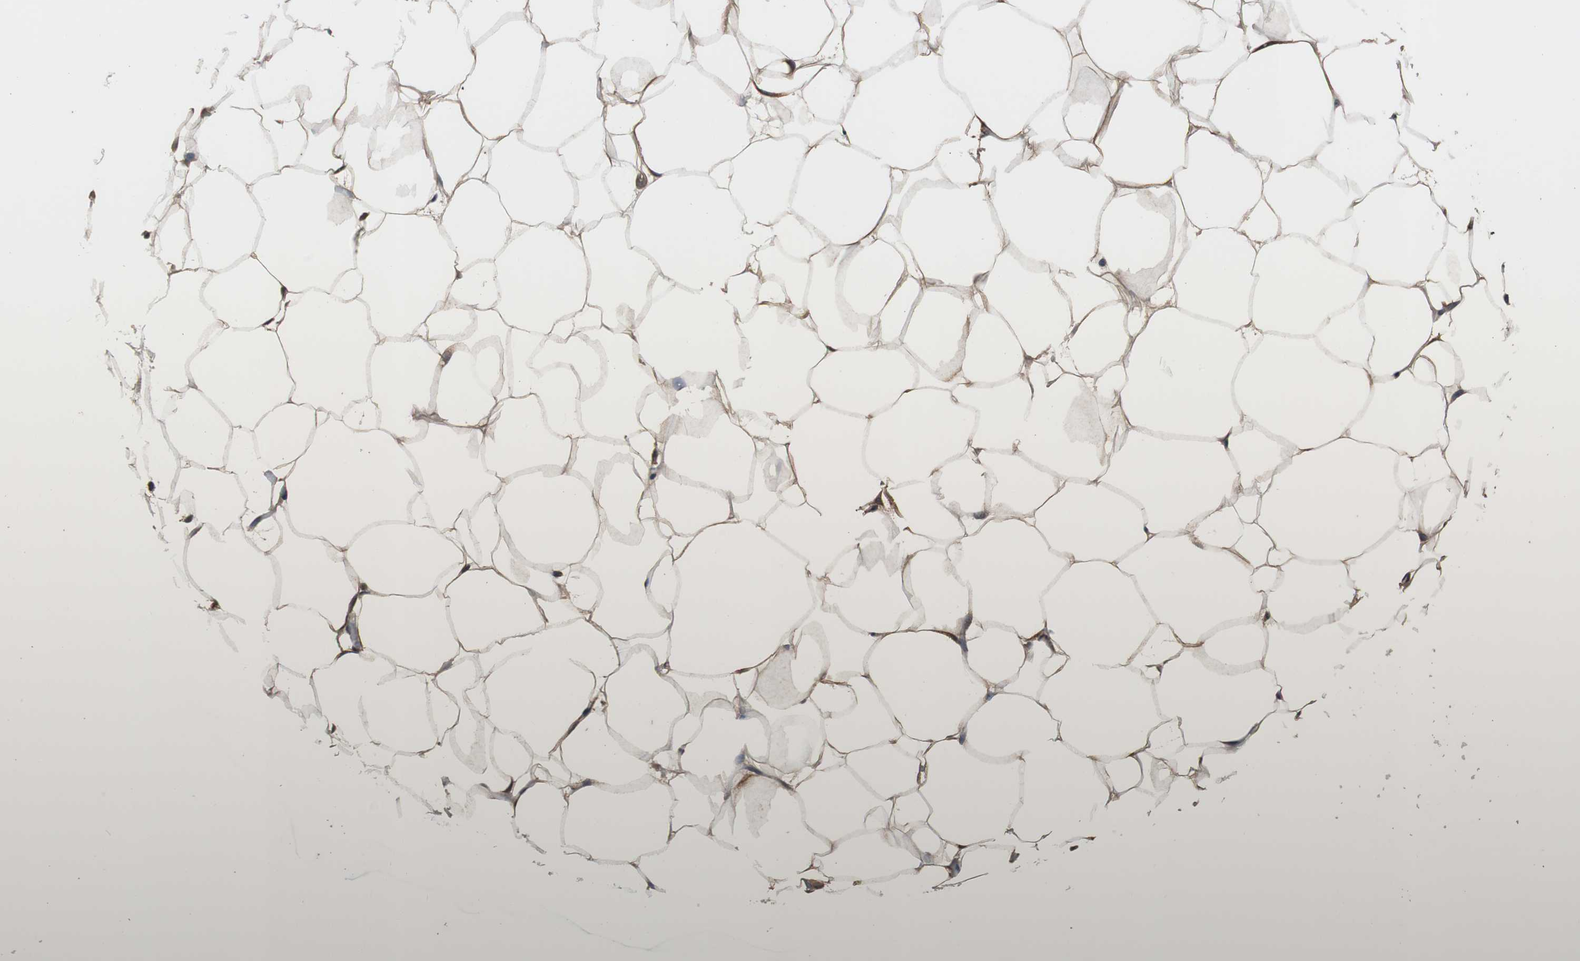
{"staining": {"intensity": "moderate", "quantity": "25%-75%", "location": "cytoplasmic/membranous"}, "tissue": "adipose tissue", "cell_type": "Adipocytes", "image_type": "normal", "snomed": [{"axis": "morphology", "description": "Normal tissue, NOS"}, {"axis": "topography", "description": "Breast"}, {"axis": "topography", "description": "Adipose tissue"}], "caption": "About 25%-75% of adipocytes in unremarkable adipose tissue show moderate cytoplasmic/membranous protein expression as visualized by brown immunohistochemical staining.", "gene": "GCLC", "patient": {"sex": "female", "age": 25}}